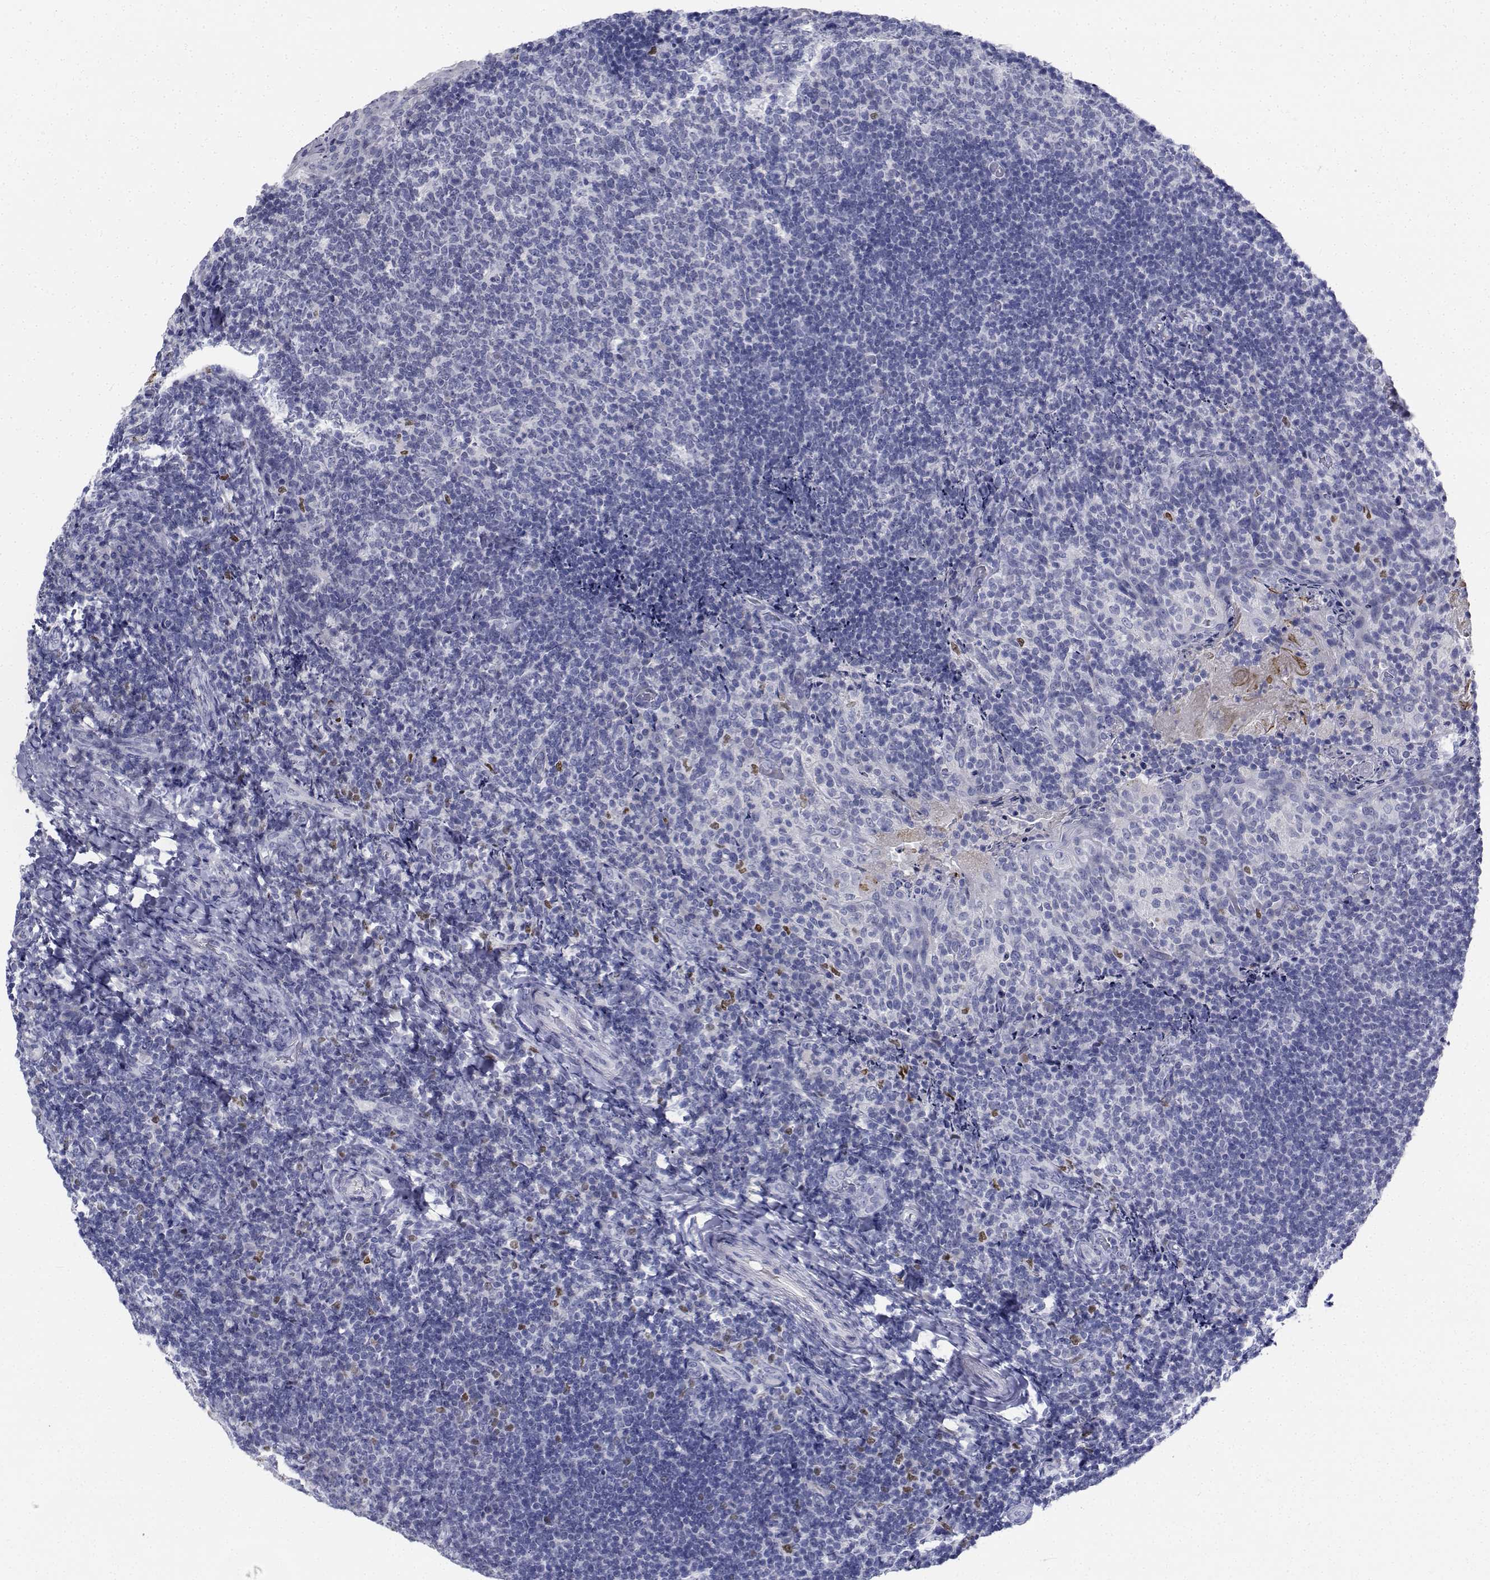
{"staining": {"intensity": "negative", "quantity": "none", "location": "none"}, "tissue": "tonsil", "cell_type": "Germinal center cells", "image_type": "normal", "snomed": [{"axis": "morphology", "description": "Normal tissue, NOS"}, {"axis": "topography", "description": "Tonsil"}], "caption": "This histopathology image is of benign tonsil stained with immunohistochemistry to label a protein in brown with the nuclei are counter-stained blue. There is no staining in germinal center cells. (DAB (3,3'-diaminobenzidine) immunohistochemistry visualized using brightfield microscopy, high magnification).", "gene": "PLXNA4", "patient": {"sex": "female", "age": 10}}